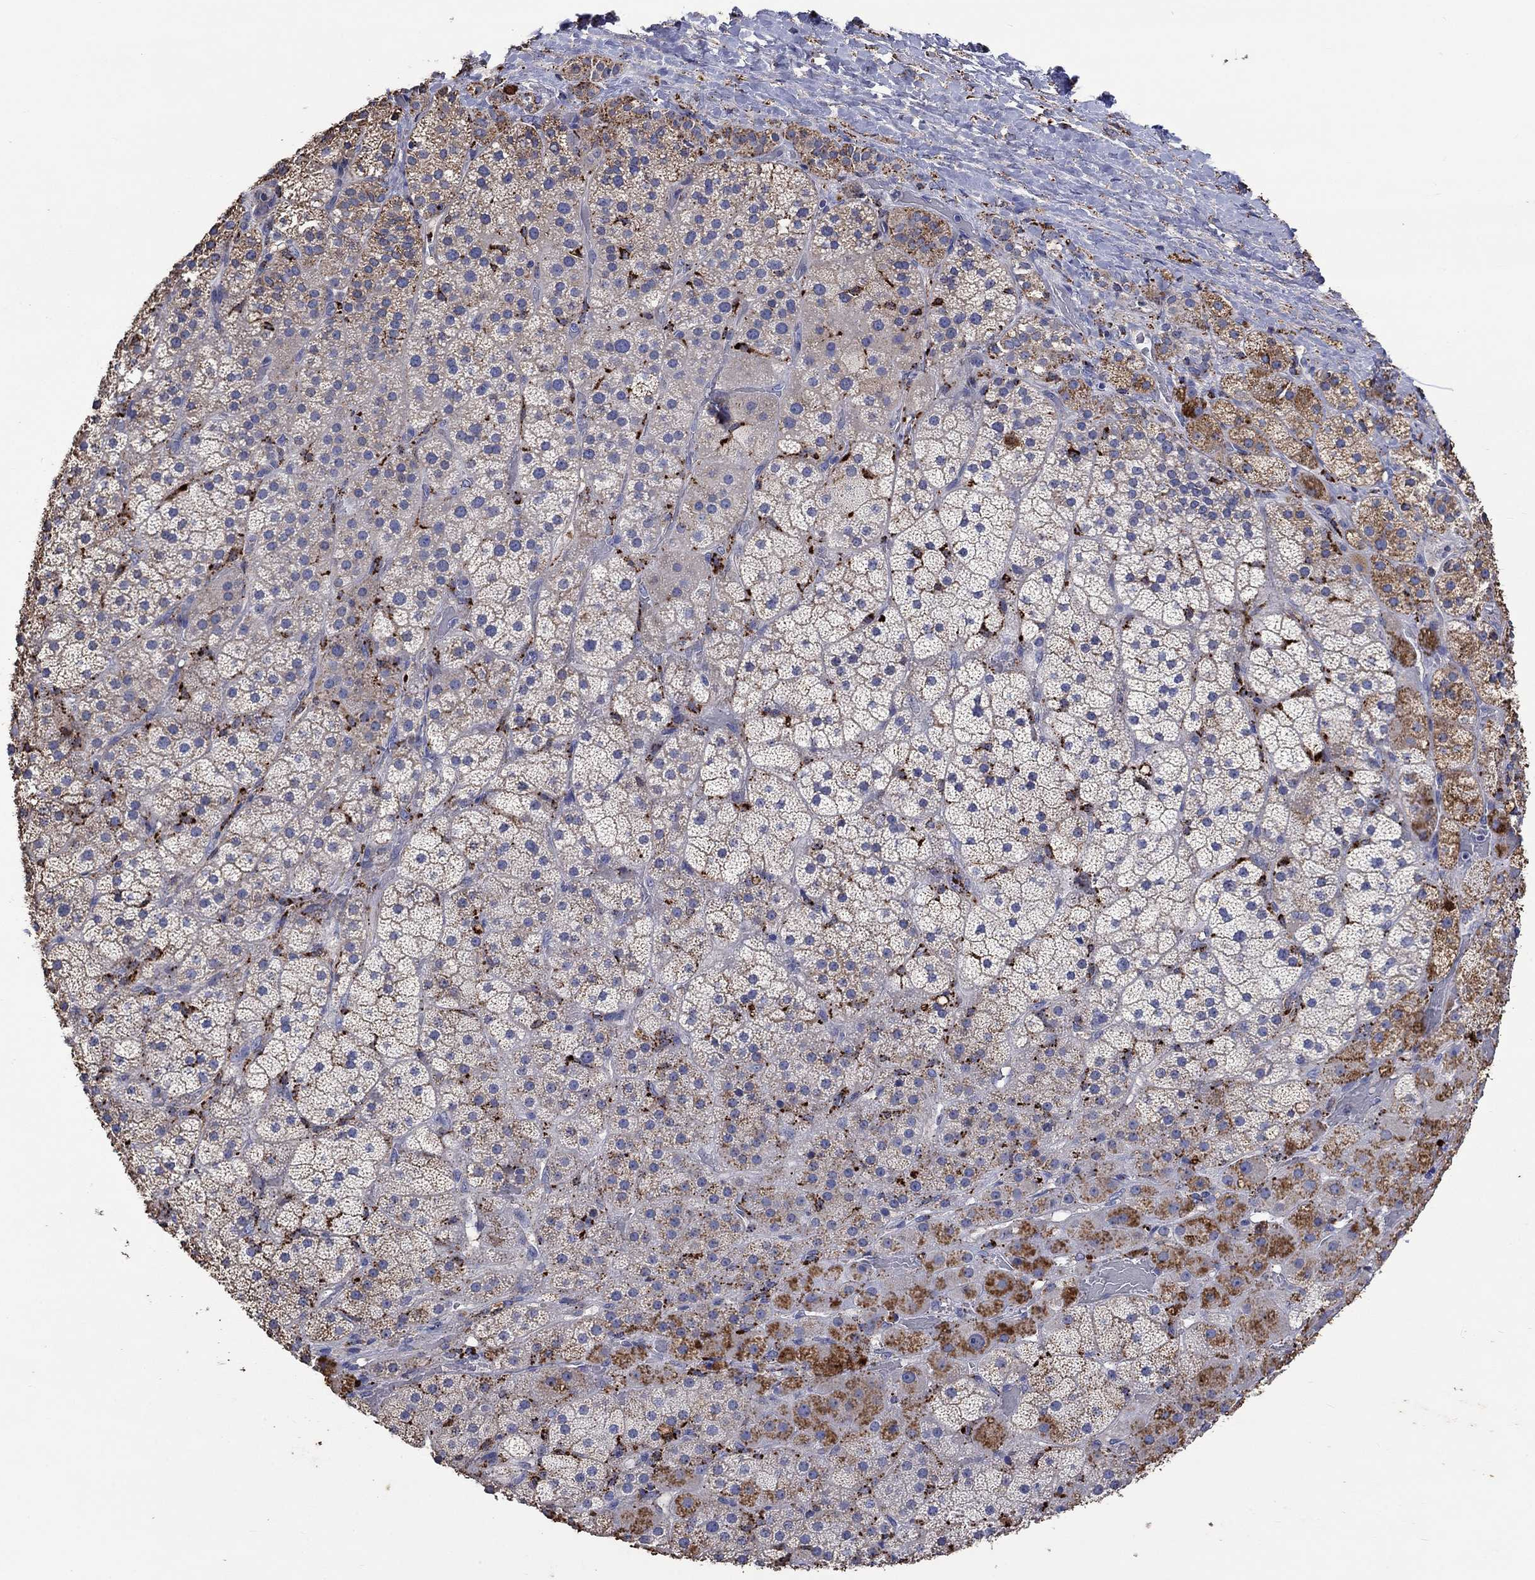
{"staining": {"intensity": "moderate", "quantity": ">75%", "location": "cytoplasmic/membranous"}, "tissue": "adrenal gland", "cell_type": "Glandular cells", "image_type": "normal", "snomed": [{"axis": "morphology", "description": "Normal tissue, NOS"}, {"axis": "topography", "description": "Adrenal gland"}], "caption": "DAB (3,3'-diaminobenzidine) immunohistochemical staining of benign adrenal gland displays moderate cytoplasmic/membranous protein expression in about >75% of glandular cells.", "gene": "CTSB", "patient": {"sex": "male", "age": 57}}